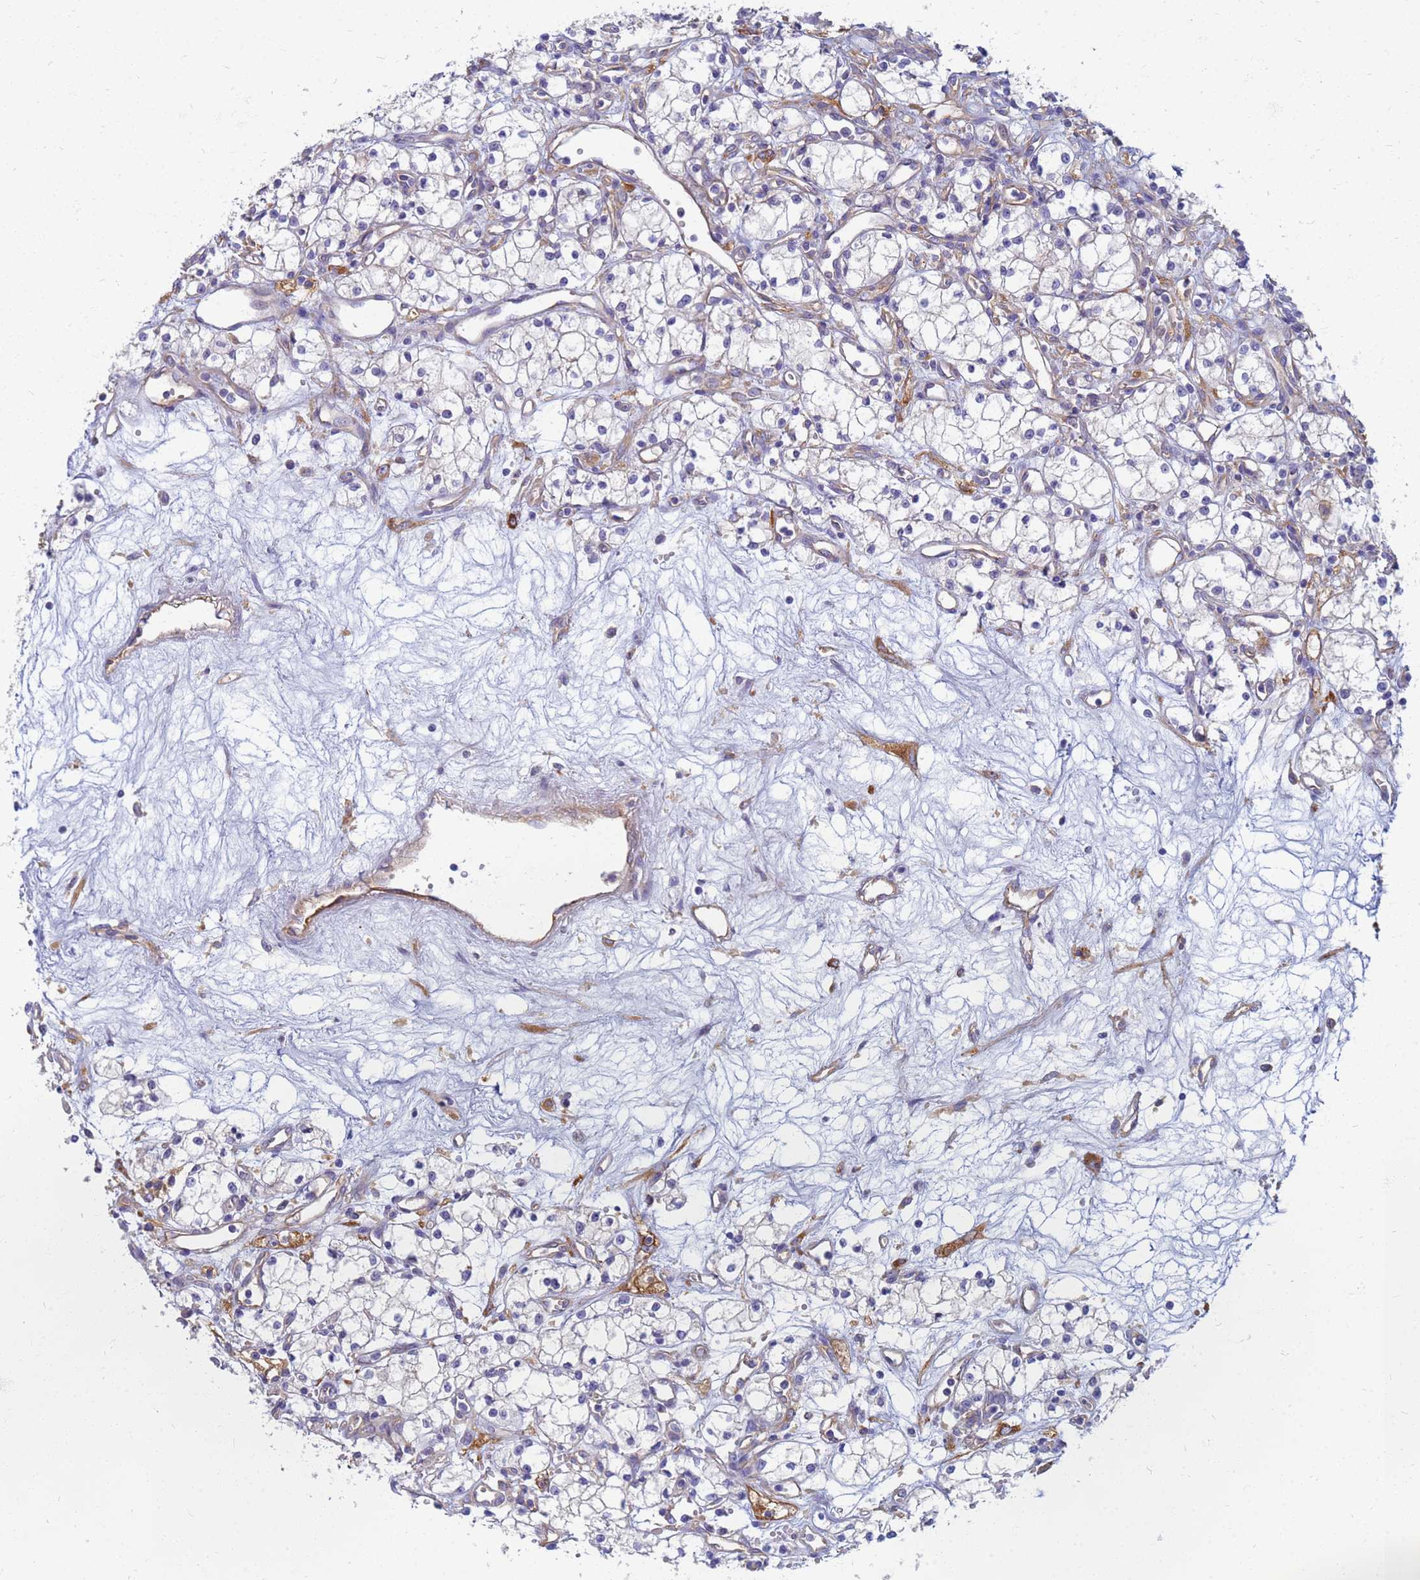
{"staining": {"intensity": "negative", "quantity": "none", "location": "none"}, "tissue": "renal cancer", "cell_type": "Tumor cells", "image_type": "cancer", "snomed": [{"axis": "morphology", "description": "Adenocarcinoma, NOS"}, {"axis": "topography", "description": "Kidney"}], "caption": "Human adenocarcinoma (renal) stained for a protein using IHC demonstrates no expression in tumor cells.", "gene": "EEA1", "patient": {"sex": "male", "age": 59}}